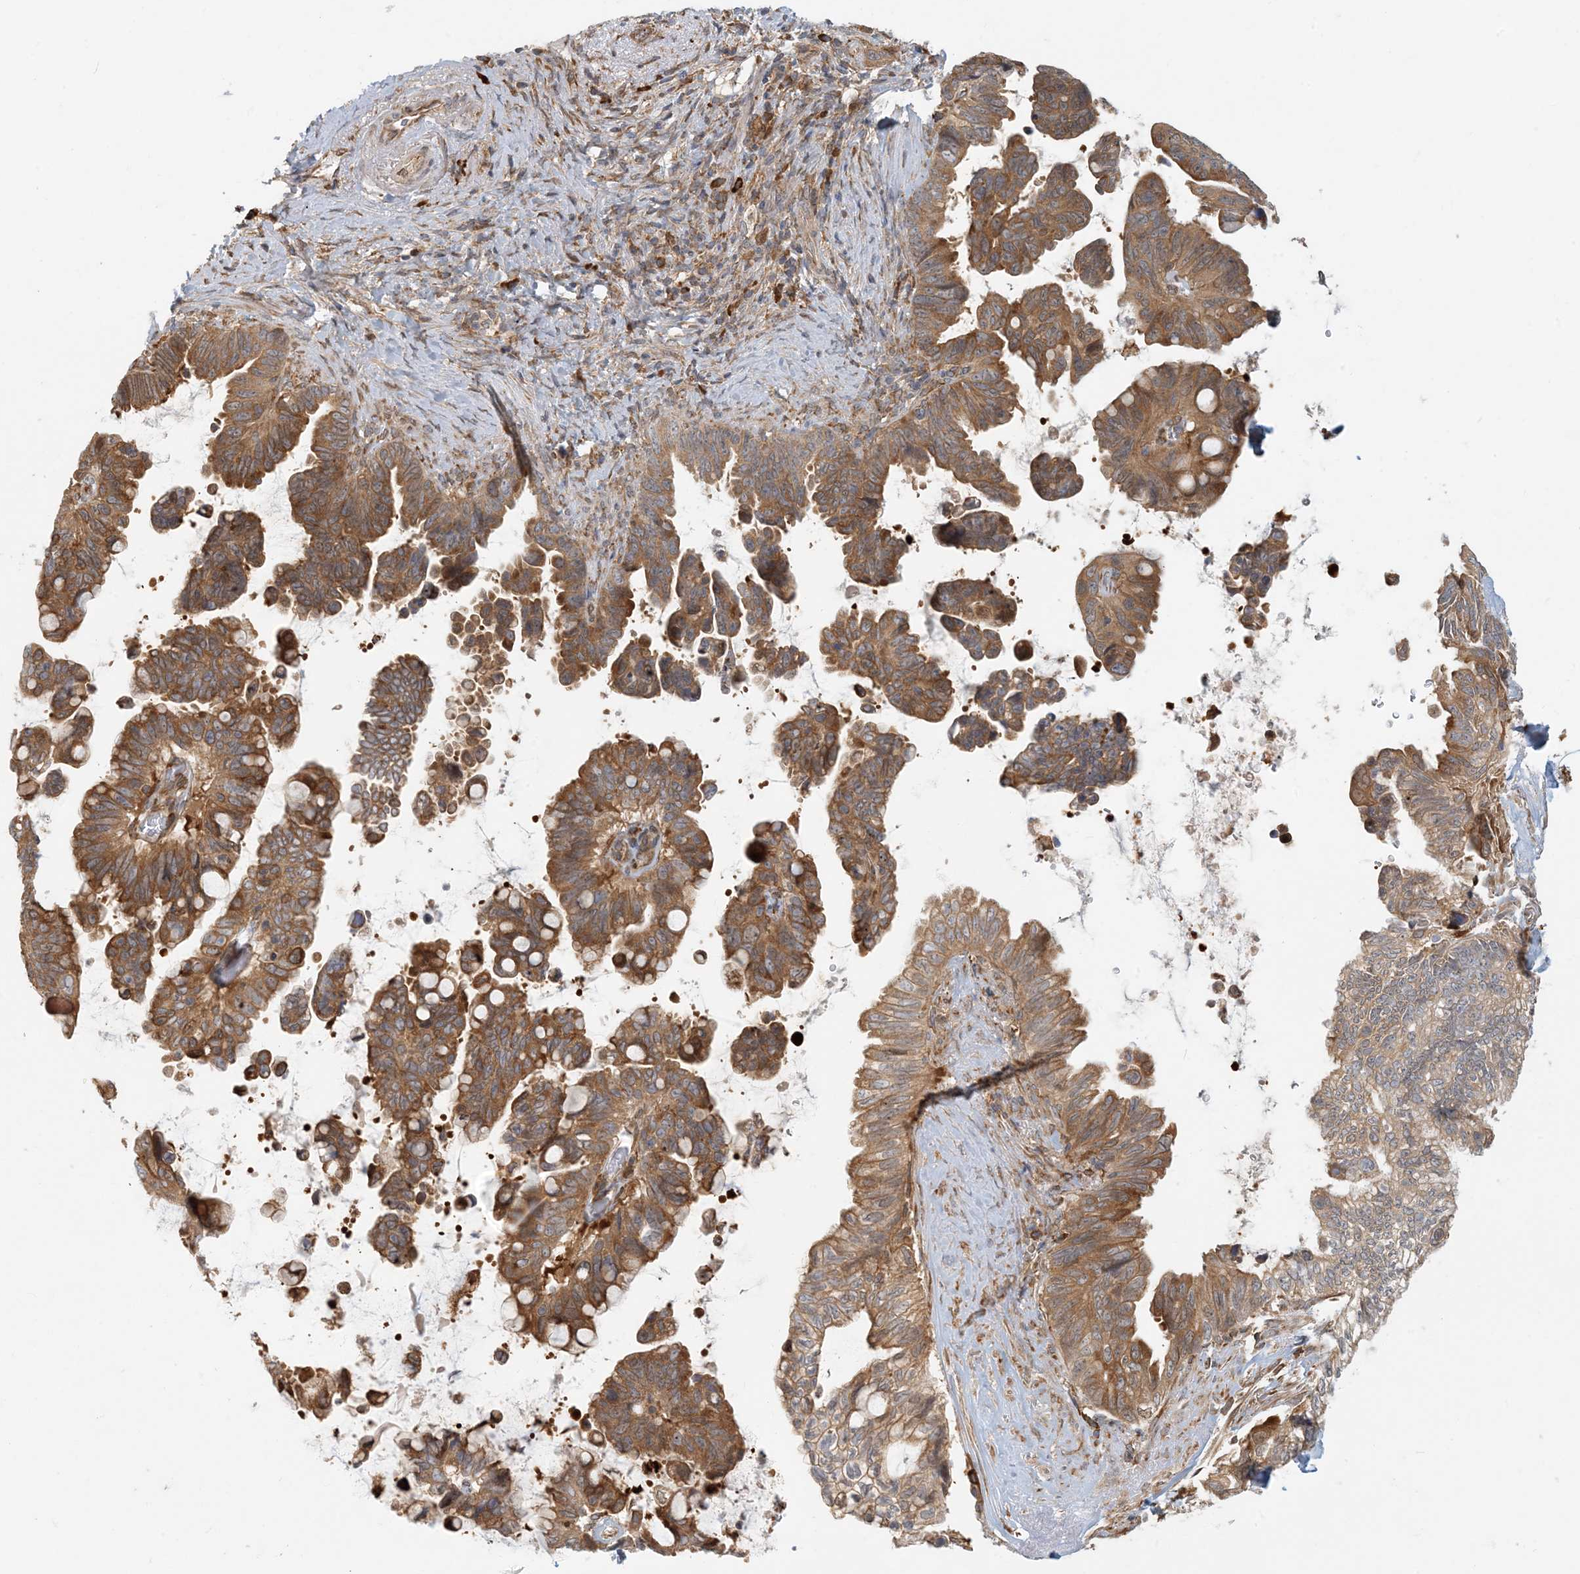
{"staining": {"intensity": "moderate", "quantity": ">75%", "location": "cytoplasmic/membranous"}, "tissue": "pancreatic cancer", "cell_type": "Tumor cells", "image_type": "cancer", "snomed": [{"axis": "morphology", "description": "Adenocarcinoma, NOS"}, {"axis": "topography", "description": "Pancreas"}], "caption": "Immunohistochemical staining of pancreatic adenocarcinoma displays medium levels of moderate cytoplasmic/membranous protein positivity in approximately >75% of tumor cells. The staining was performed using DAB (3,3'-diaminobenzidine) to visualize the protein expression in brown, while the nuclei were stained in blue with hematoxylin (Magnification: 20x).", "gene": "HNMT", "patient": {"sex": "female", "age": 72}}